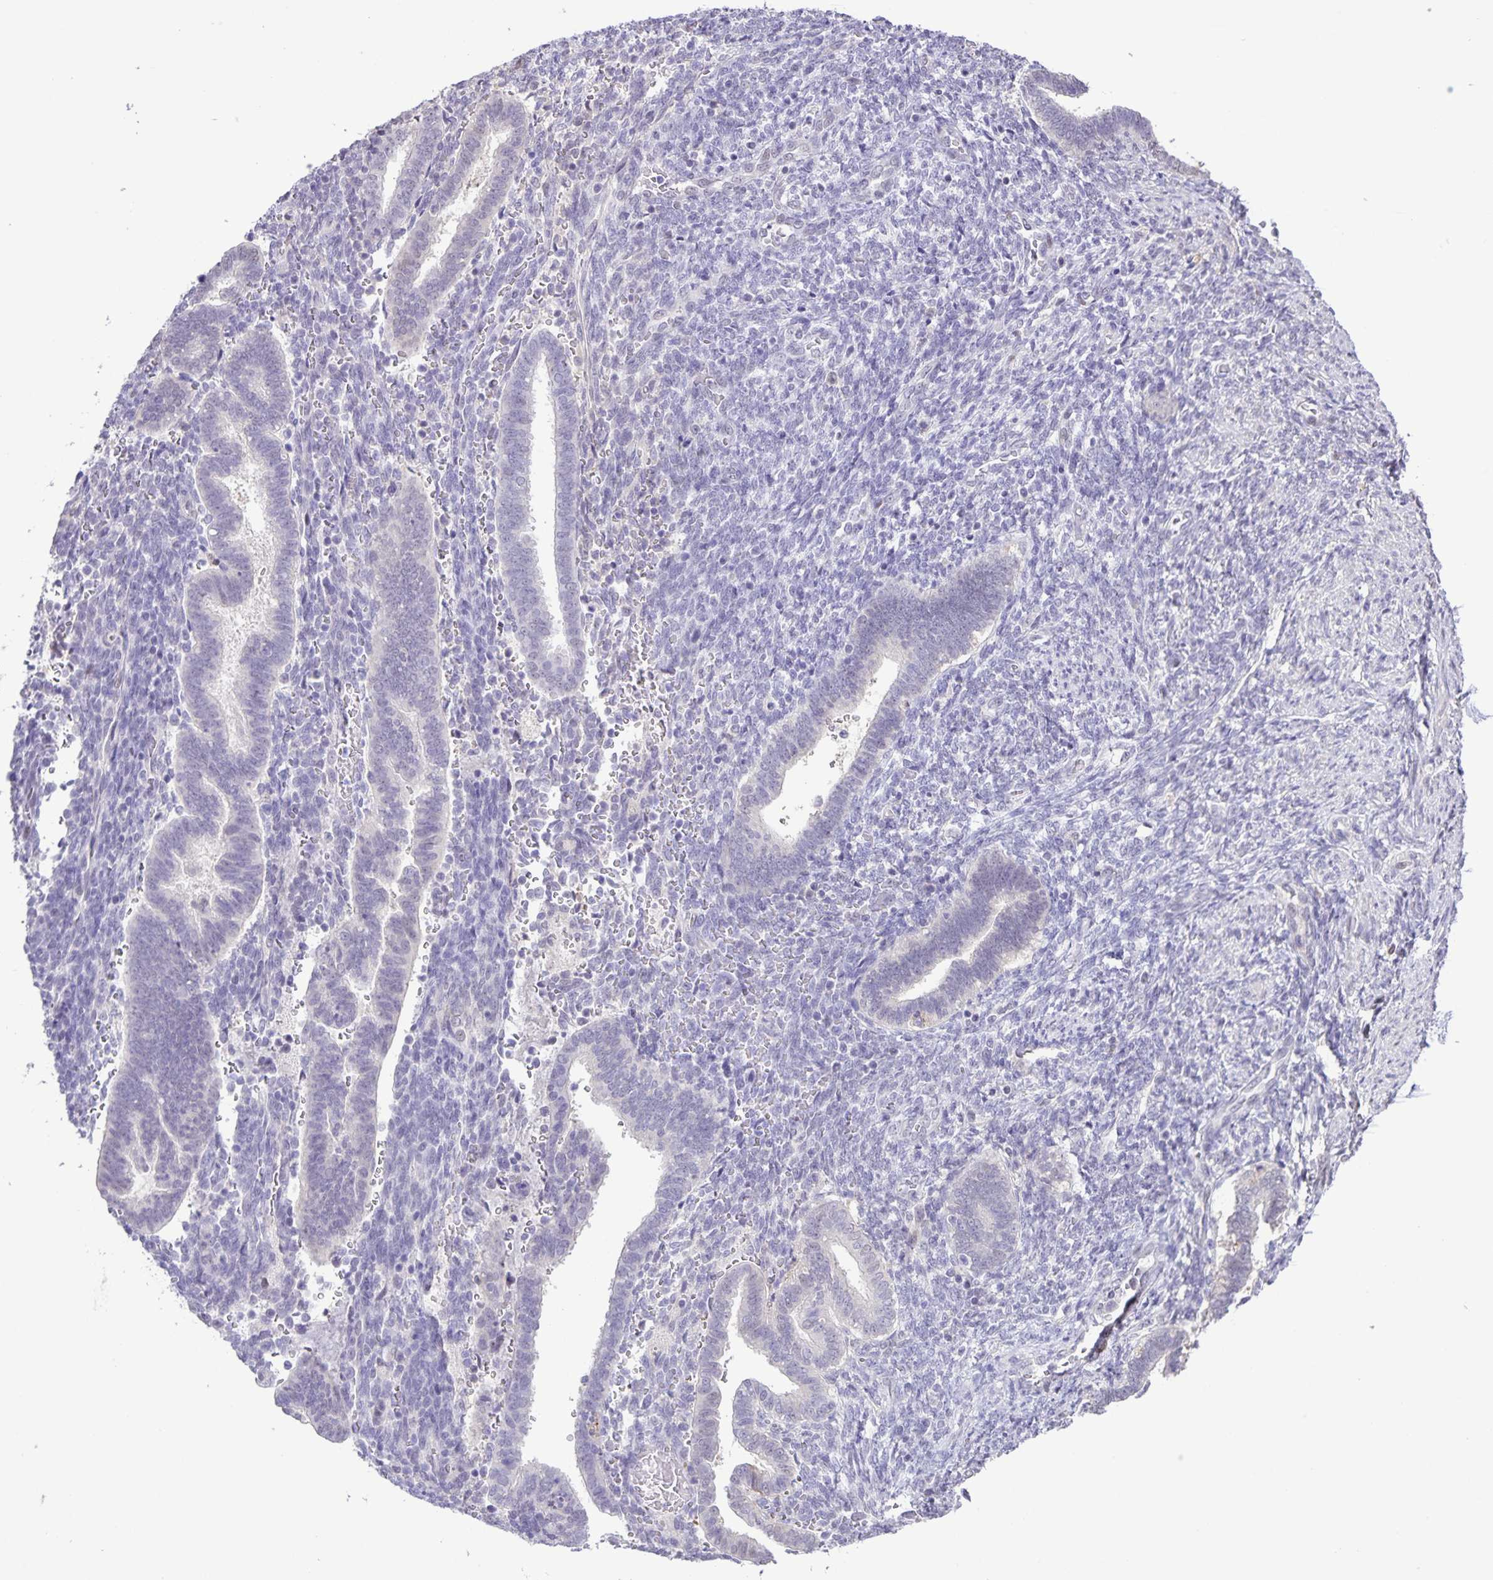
{"staining": {"intensity": "negative", "quantity": "none", "location": "none"}, "tissue": "endometrium", "cell_type": "Cells in endometrial stroma", "image_type": "normal", "snomed": [{"axis": "morphology", "description": "Normal tissue, NOS"}, {"axis": "topography", "description": "Endometrium"}], "caption": "Immunohistochemistry (IHC) histopathology image of benign endometrium stained for a protein (brown), which demonstrates no positivity in cells in endometrial stroma. Brightfield microscopy of immunohistochemistry stained with DAB (3,3'-diaminobenzidine) (brown) and hematoxylin (blue), captured at high magnification.", "gene": "ONECUT2", "patient": {"sex": "female", "age": 34}}